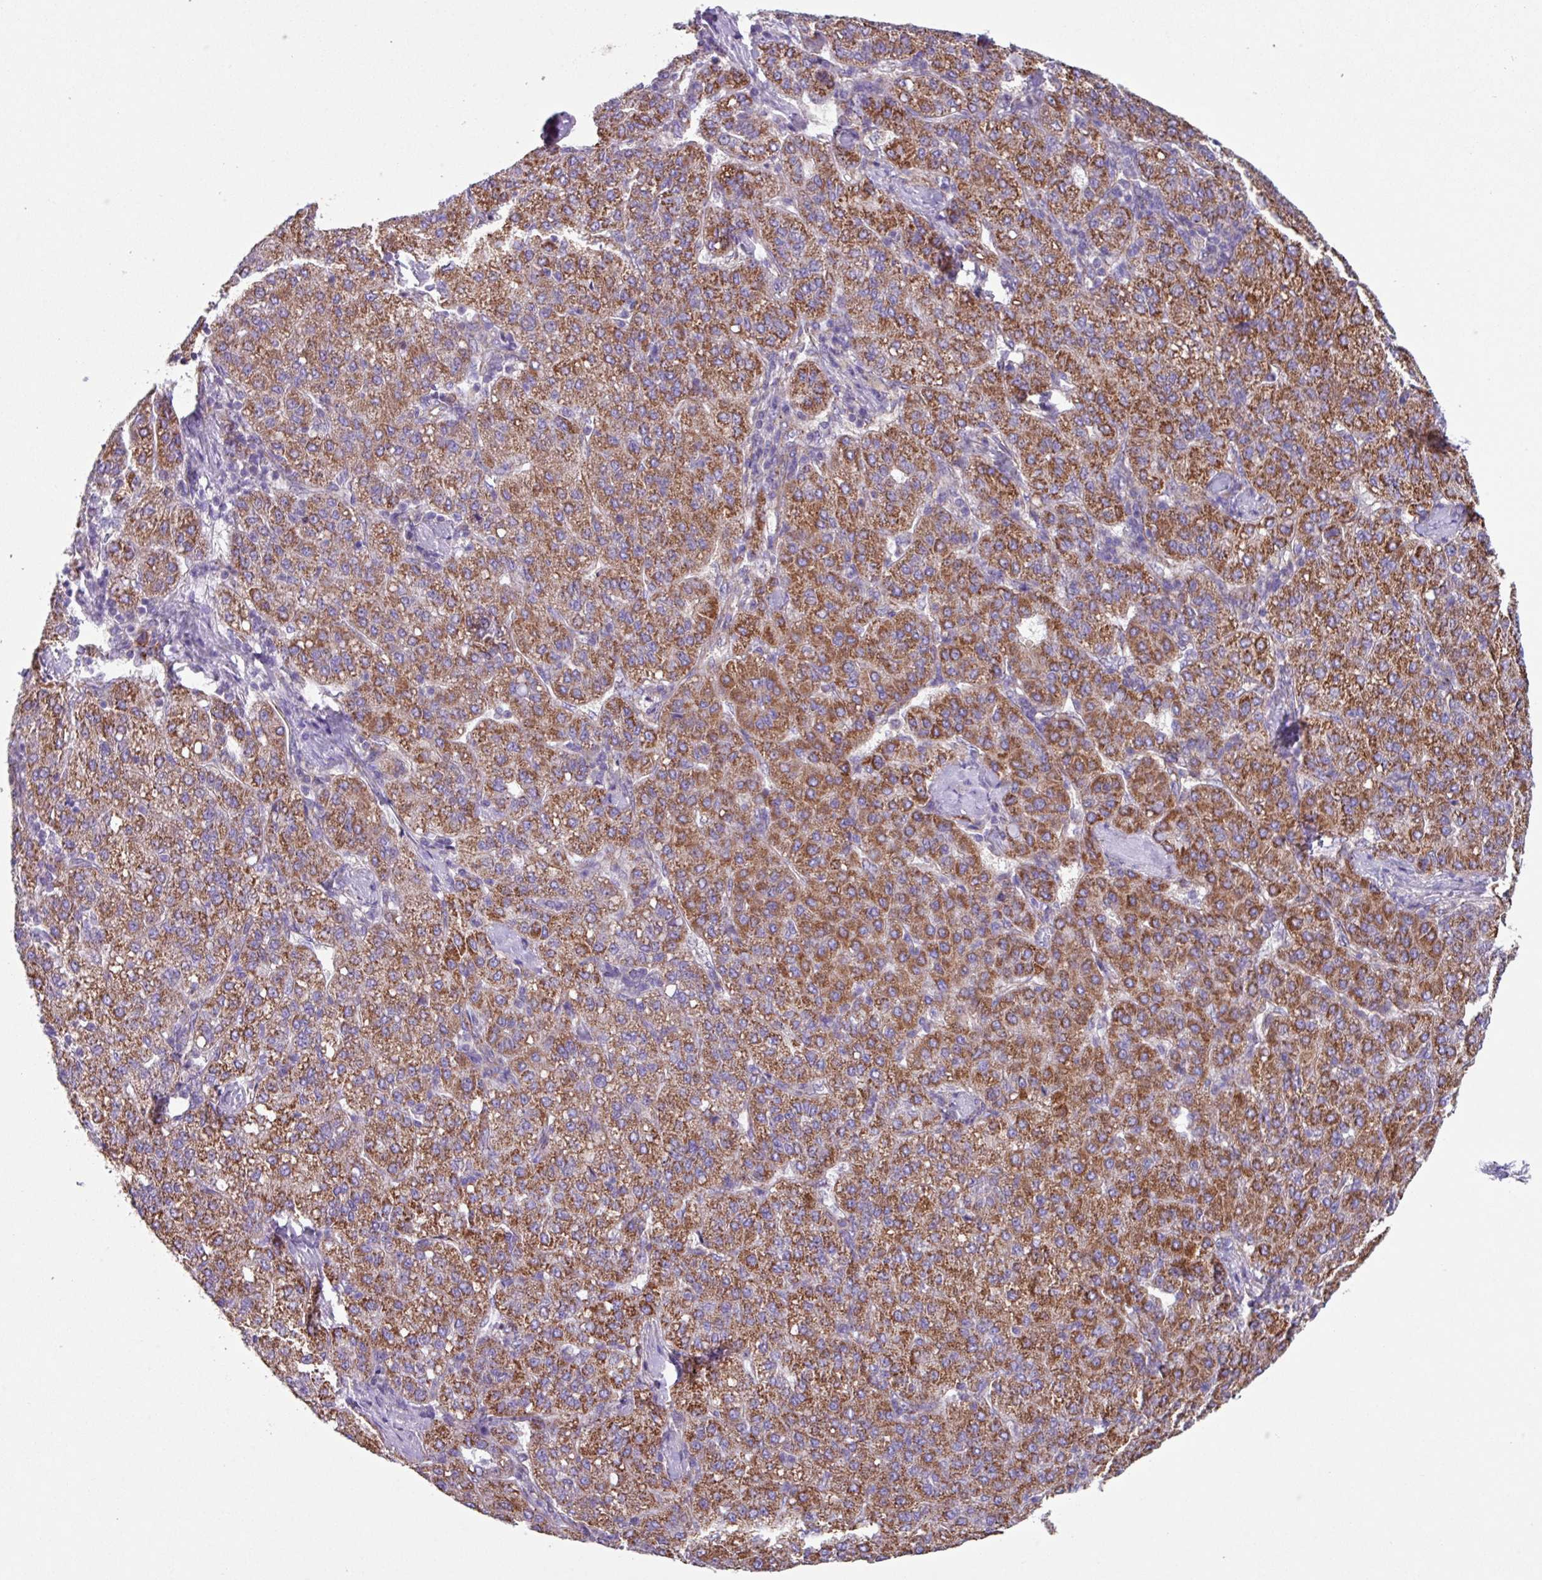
{"staining": {"intensity": "strong", "quantity": ">75%", "location": "cytoplasmic/membranous"}, "tissue": "liver cancer", "cell_type": "Tumor cells", "image_type": "cancer", "snomed": [{"axis": "morphology", "description": "Carcinoma, Hepatocellular, NOS"}, {"axis": "topography", "description": "Liver"}], "caption": "Protein expression analysis of human liver hepatocellular carcinoma reveals strong cytoplasmic/membranous staining in approximately >75% of tumor cells.", "gene": "OTULIN", "patient": {"sex": "male", "age": 65}}